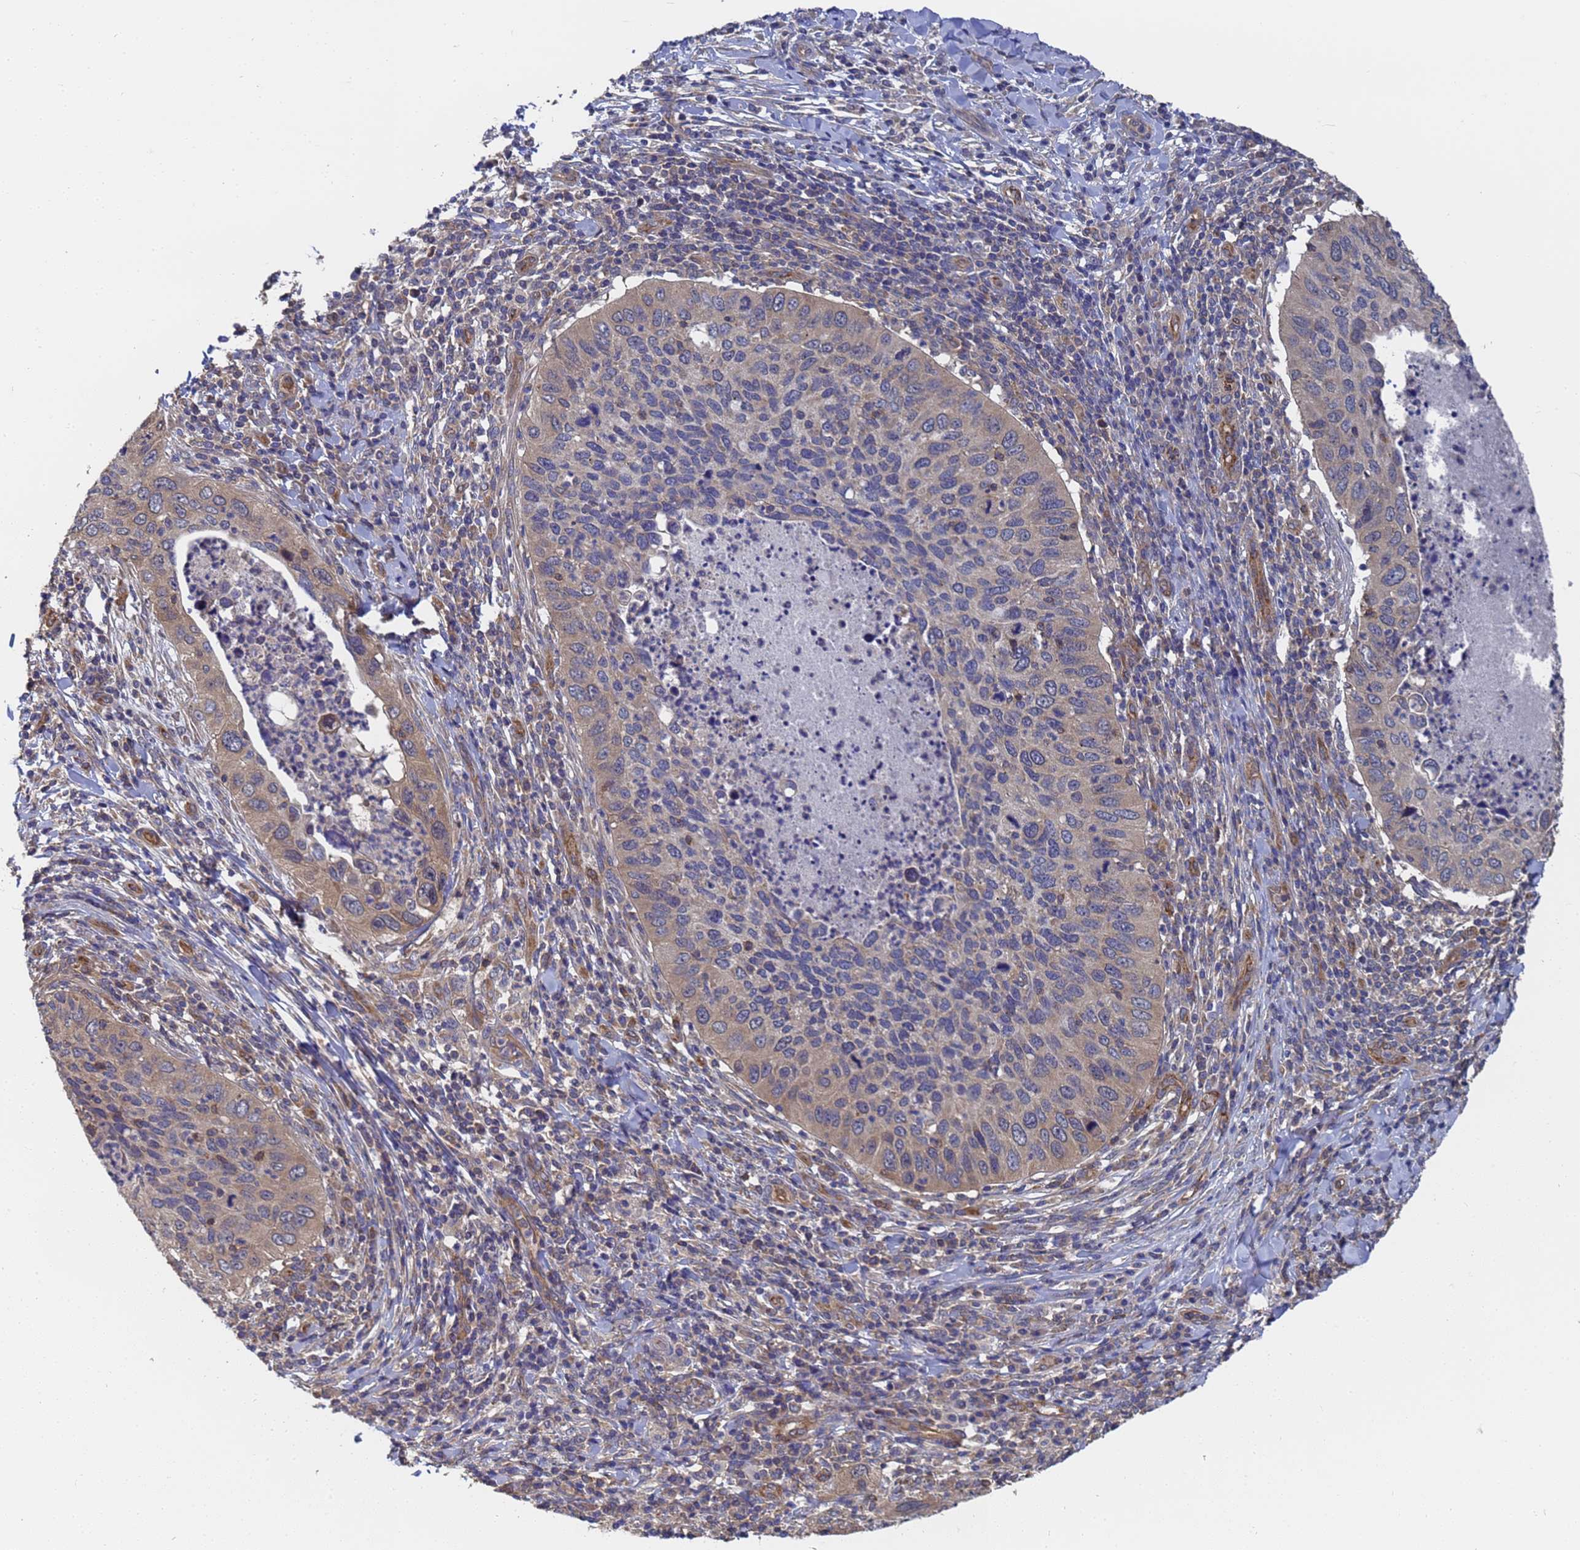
{"staining": {"intensity": "weak", "quantity": "25%-75%", "location": "cytoplasmic/membranous"}, "tissue": "cervical cancer", "cell_type": "Tumor cells", "image_type": "cancer", "snomed": [{"axis": "morphology", "description": "Squamous cell carcinoma, NOS"}, {"axis": "topography", "description": "Cervix"}], "caption": "Protein analysis of squamous cell carcinoma (cervical) tissue demonstrates weak cytoplasmic/membranous positivity in approximately 25%-75% of tumor cells.", "gene": "ALS2CL", "patient": {"sex": "female", "age": 38}}